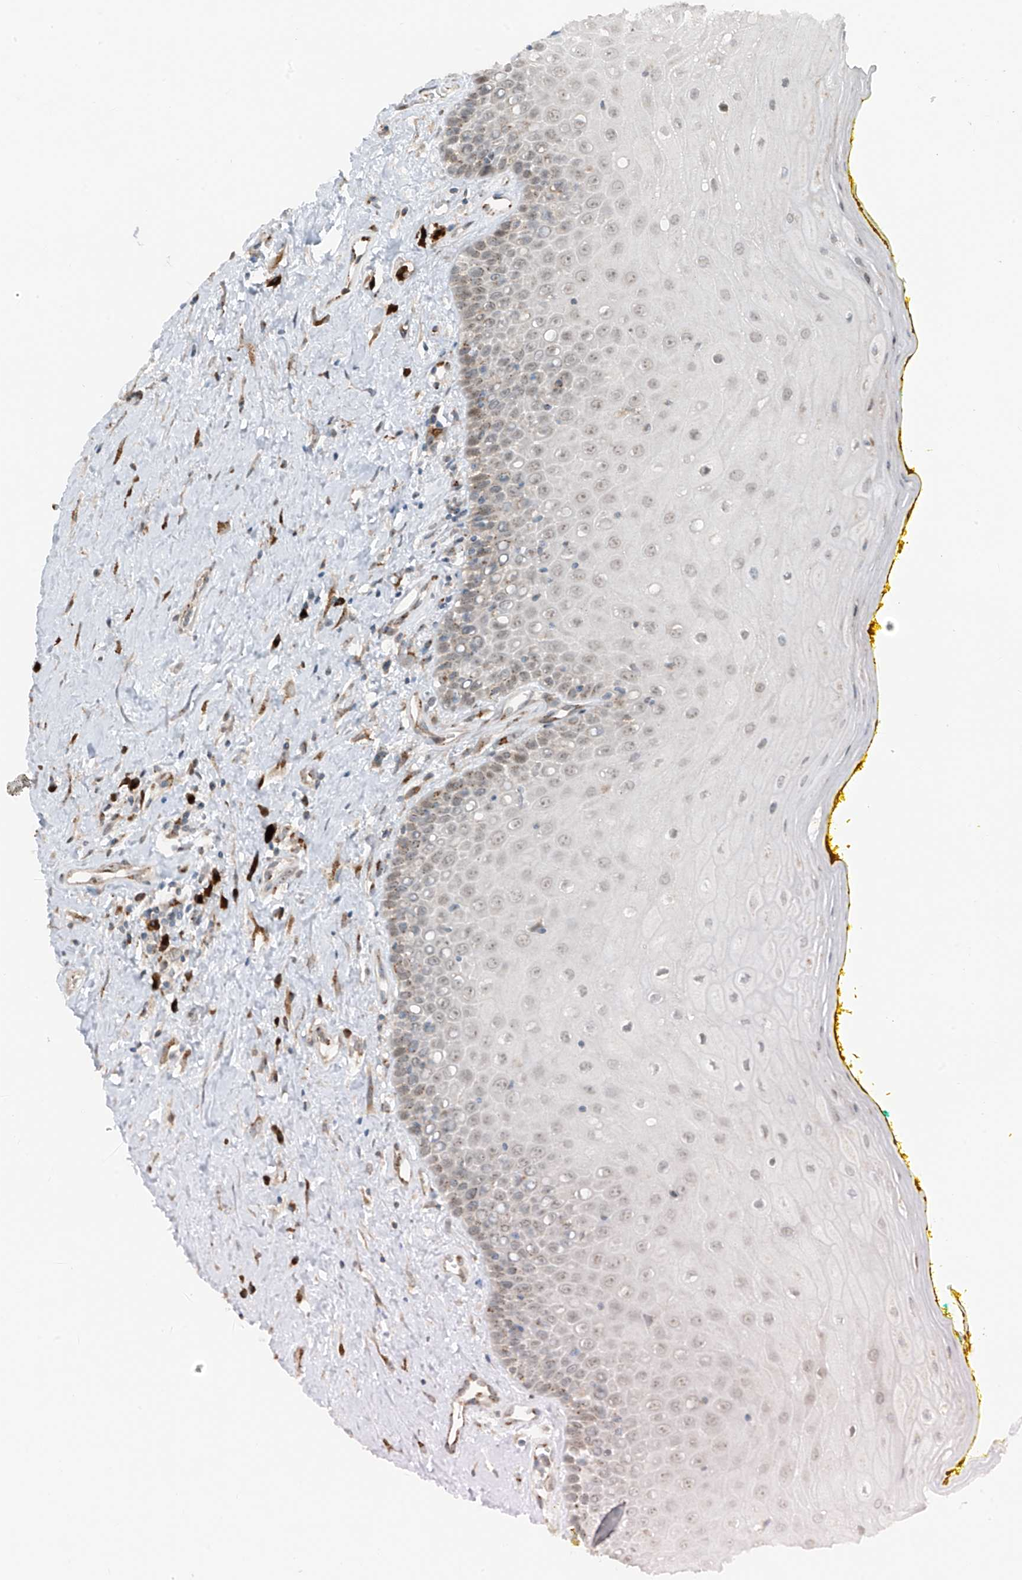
{"staining": {"intensity": "weak", "quantity": "<25%", "location": "cytoplasmic/membranous"}, "tissue": "oral mucosa", "cell_type": "Squamous epithelial cells", "image_type": "normal", "snomed": [{"axis": "morphology", "description": "Normal tissue, NOS"}, {"axis": "morphology", "description": "Squamous cell carcinoma, NOS"}, {"axis": "topography", "description": "Oral tissue"}, {"axis": "topography", "description": "Head-Neck"}], "caption": "This is an immunohistochemistry (IHC) photomicrograph of unremarkable oral mucosa. There is no expression in squamous epithelial cells.", "gene": "ERLEC1", "patient": {"sex": "female", "age": 70}}